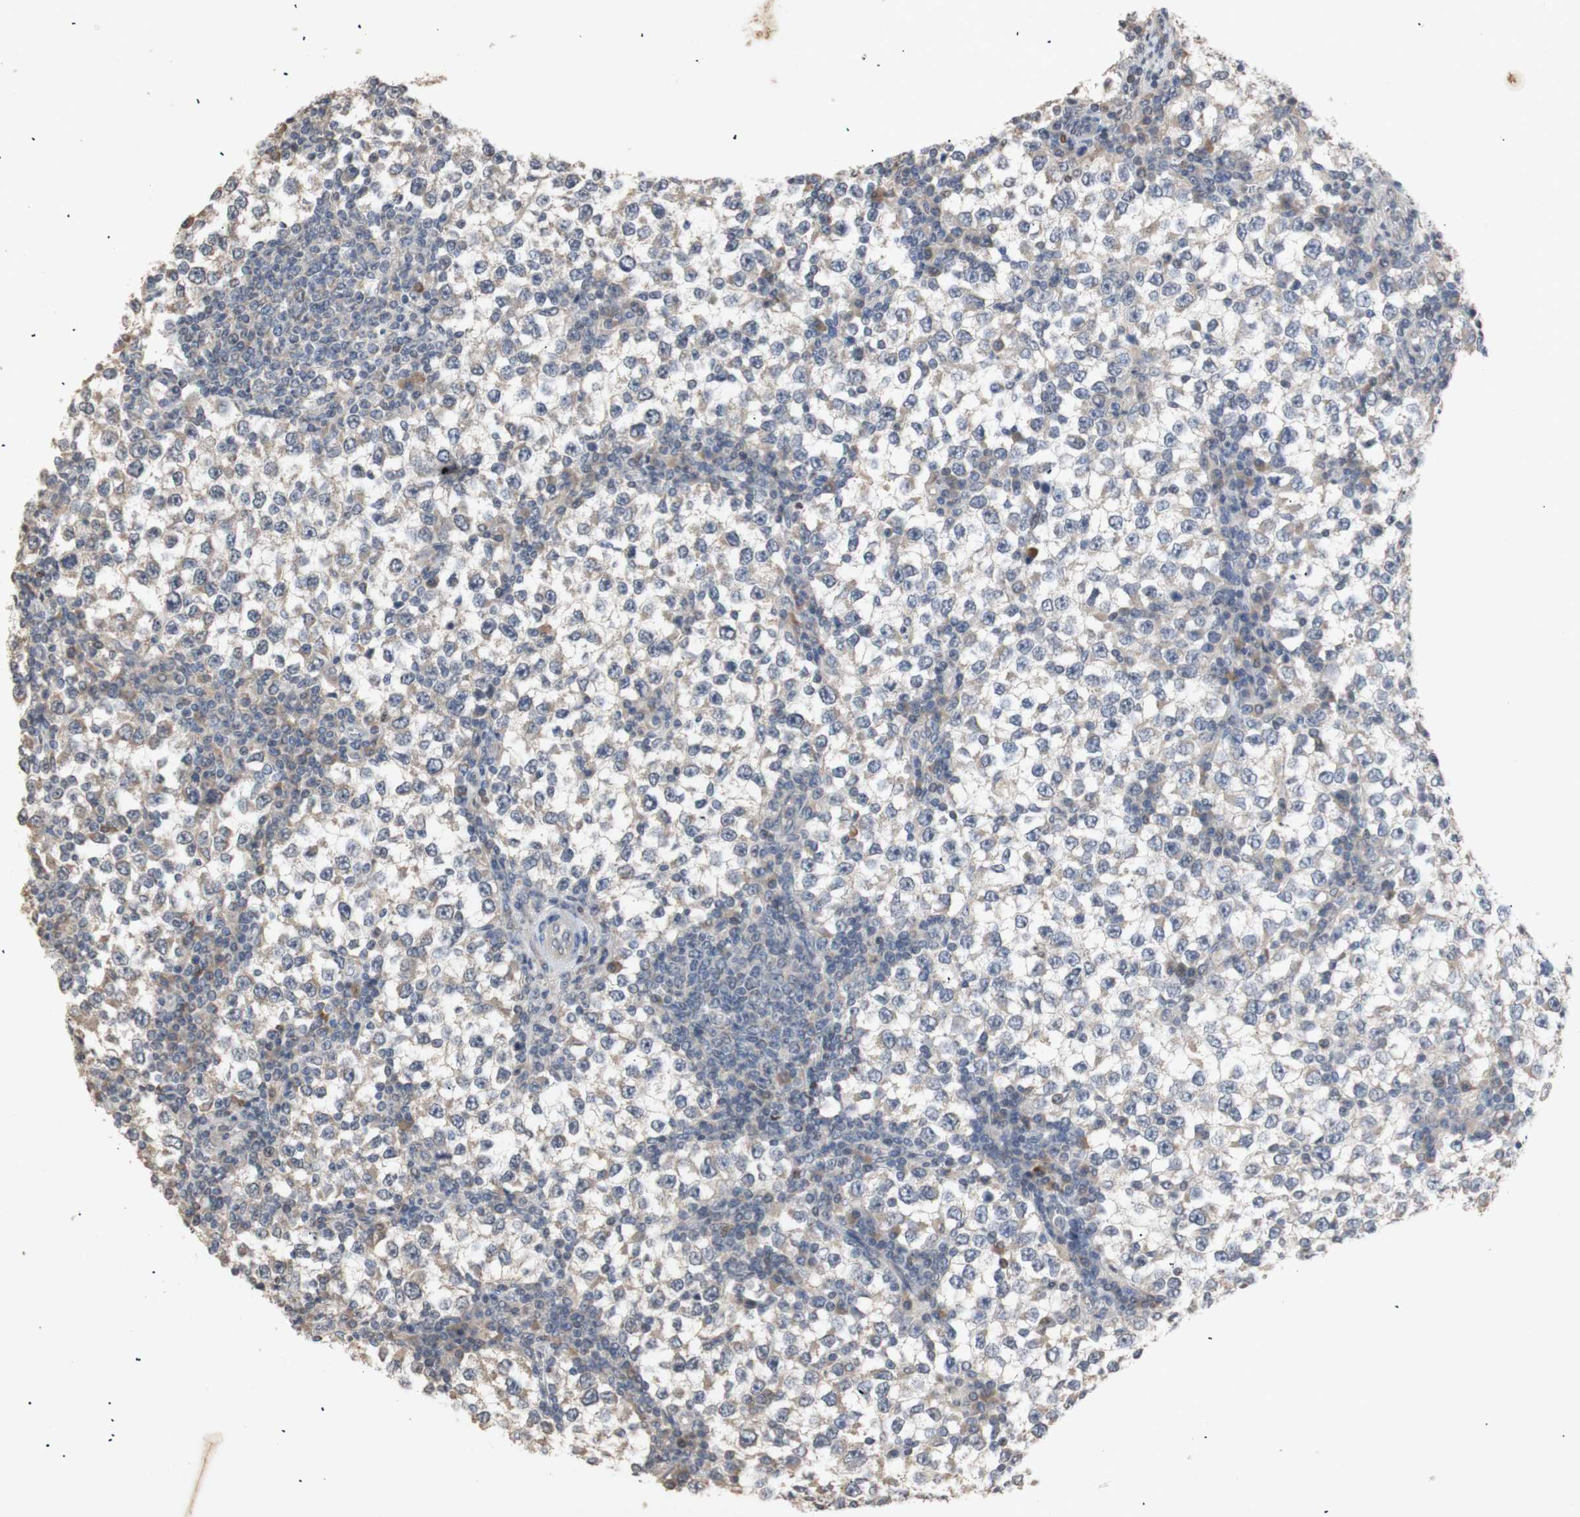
{"staining": {"intensity": "weak", "quantity": ">75%", "location": "cytoplasmic/membranous"}, "tissue": "testis cancer", "cell_type": "Tumor cells", "image_type": "cancer", "snomed": [{"axis": "morphology", "description": "Seminoma, NOS"}, {"axis": "topography", "description": "Testis"}], "caption": "Tumor cells display low levels of weak cytoplasmic/membranous positivity in approximately >75% of cells in human testis cancer.", "gene": "FOSB", "patient": {"sex": "male", "age": 65}}